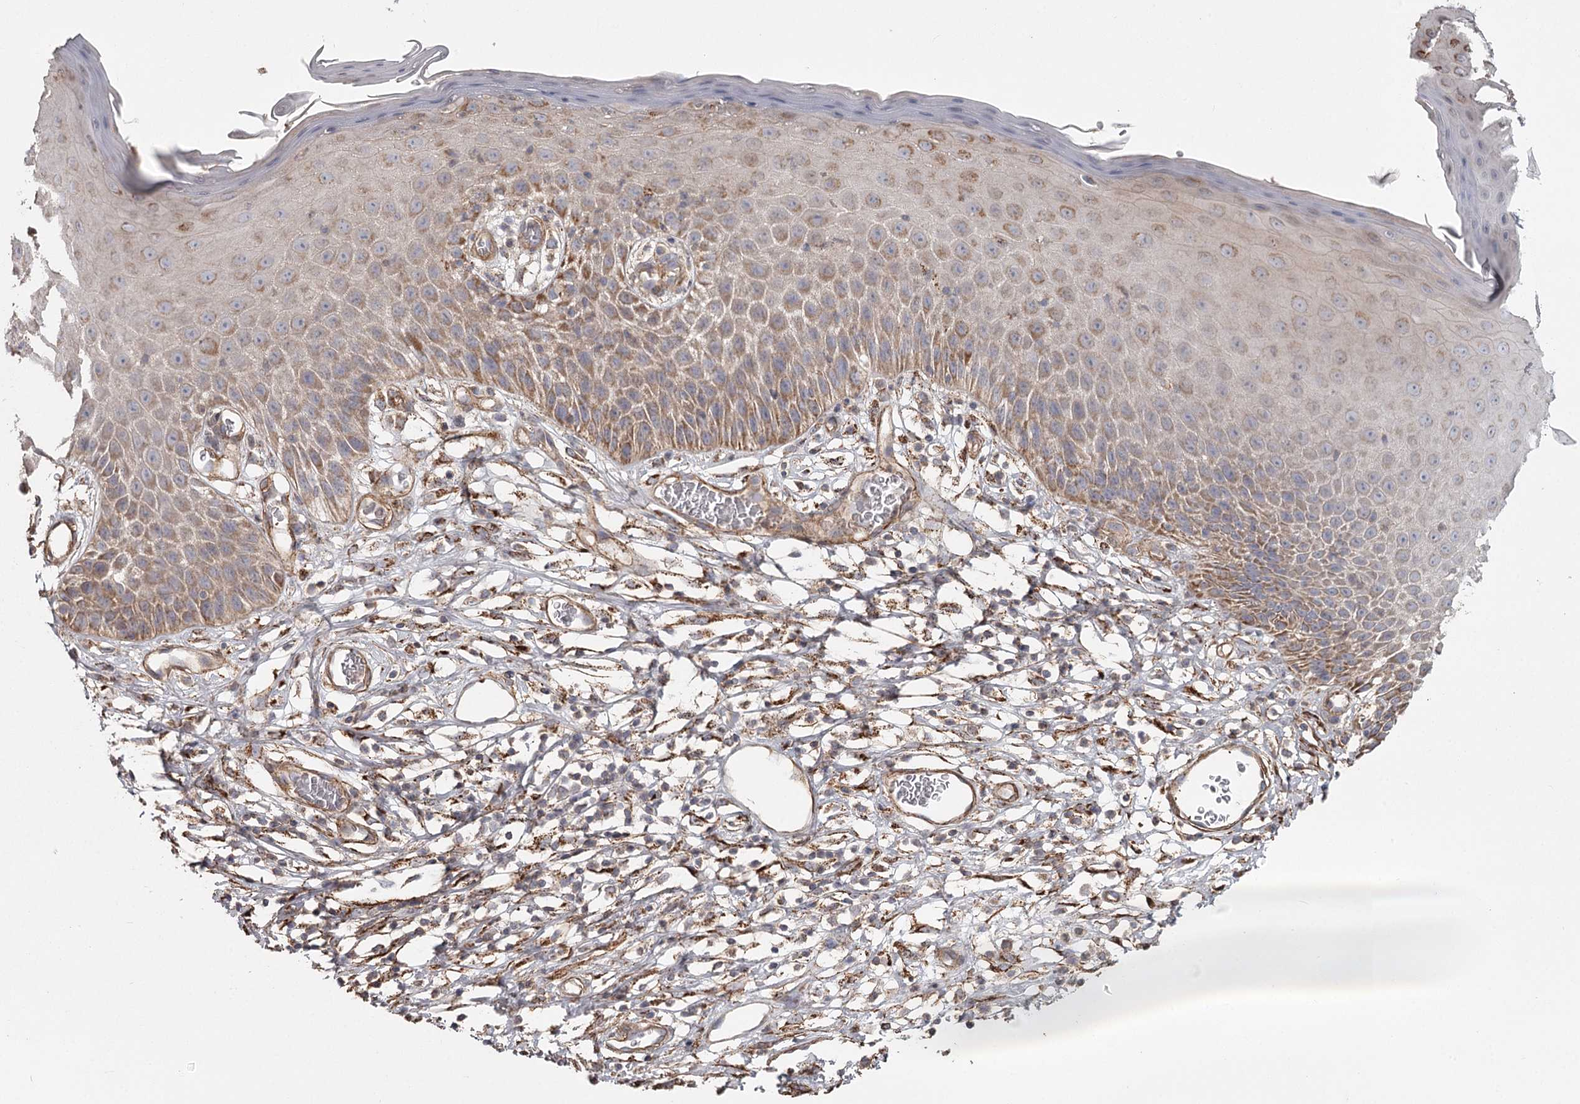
{"staining": {"intensity": "moderate", "quantity": ">75%", "location": "cytoplasmic/membranous"}, "tissue": "skin", "cell_type": "Epidermal cells", "image_type": "normal", "snomed": [{"axis": "morphology", "description": "Normal tissue, NOS"}, {"axis": "topography", "description": "Vulva"}], "caption": "Protein expression analysis of normal skin displays moderate cytoplasmic/membranous expression in approximately >75% of epidermal cells.", "gene": "DHRS9", "patient": {"sex": "female", "age": 68}}